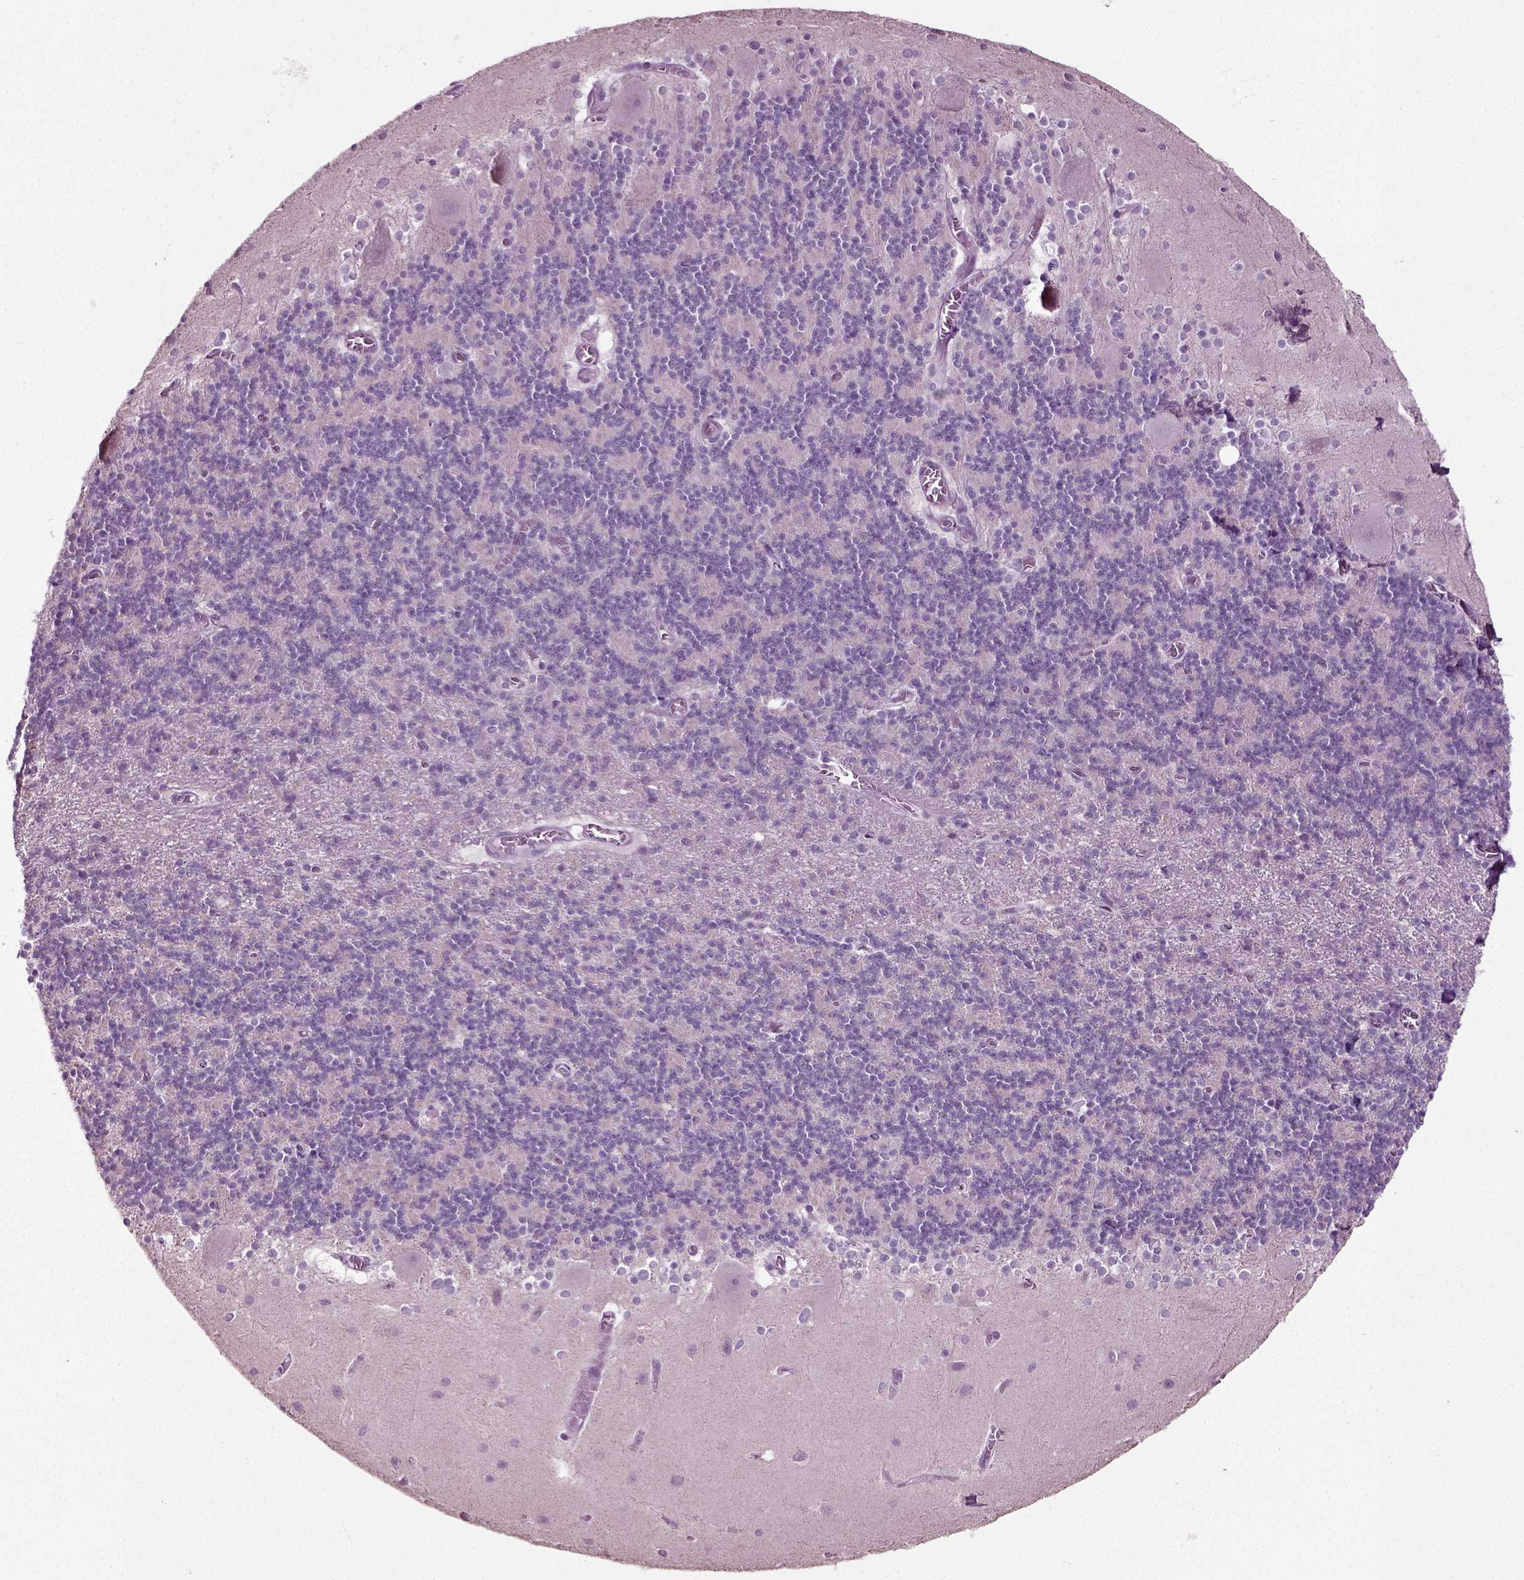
{"staining": {"intensity": "negative", "quantity": "none", "location": "none"}, "tissue": "cerebellum", "cell_type": "Cells in granular layer", "image_type": "normal", "snomed": [{"axis": "morphology", "description": "Normal tissue, NOS"}, {"axis": "topography", "description": "Cerebellum"}], "caption": "This is an immunohistochemistry (IHC) photomicrograph of benign human cerebellum. There is no staining in cells in granular layer.", "gene": "SLC26A8", "patient": {"sex": "male", "age": 70}}